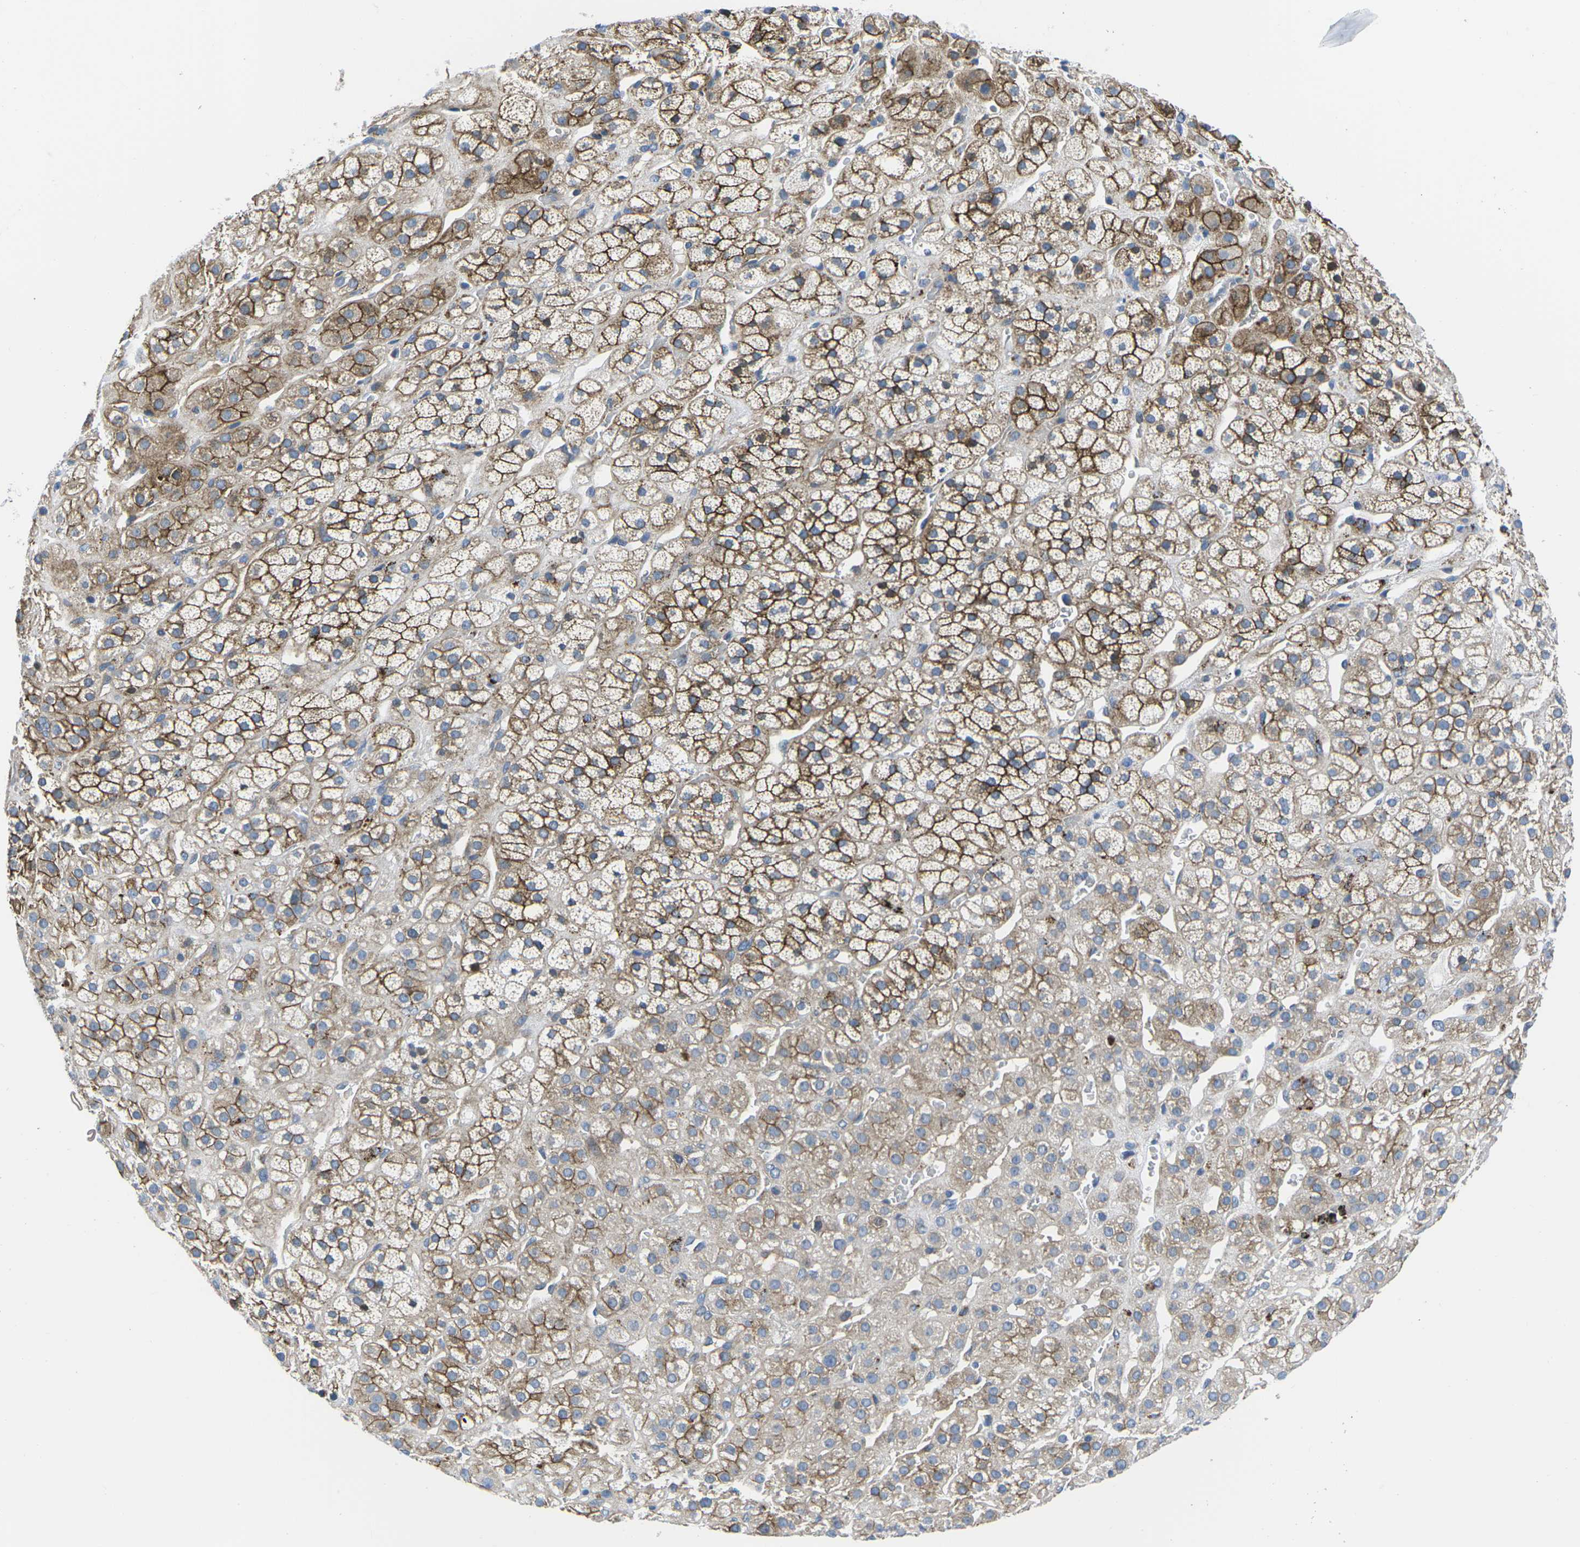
{"staining": {"intensity": "moderate", "quantity": ">75%", "location": "cytoplasmic/membranous"}, "tissue": "adrenal gland", "cell_type": "Glandular cells", "image_type": "normal", "snomed": [{"axis": "morphology", "description": "Normal tissue, NOS"}, {"axis": "topography", "description": "Adrenal gland"}], "caption": "The histopathology image shows staining of benign adrenal gland, revealing moderate cytoplasmic/membranous protein positivity (brown color) within glandular cells. (Stains: DAB (3,3'-diaminobenzidine) in brown, nuclei in blue, Microscopy: brightfield microscopy at high magnification).", "gene": "DLG1", "patient": {"sex": "male", "age": 56}}